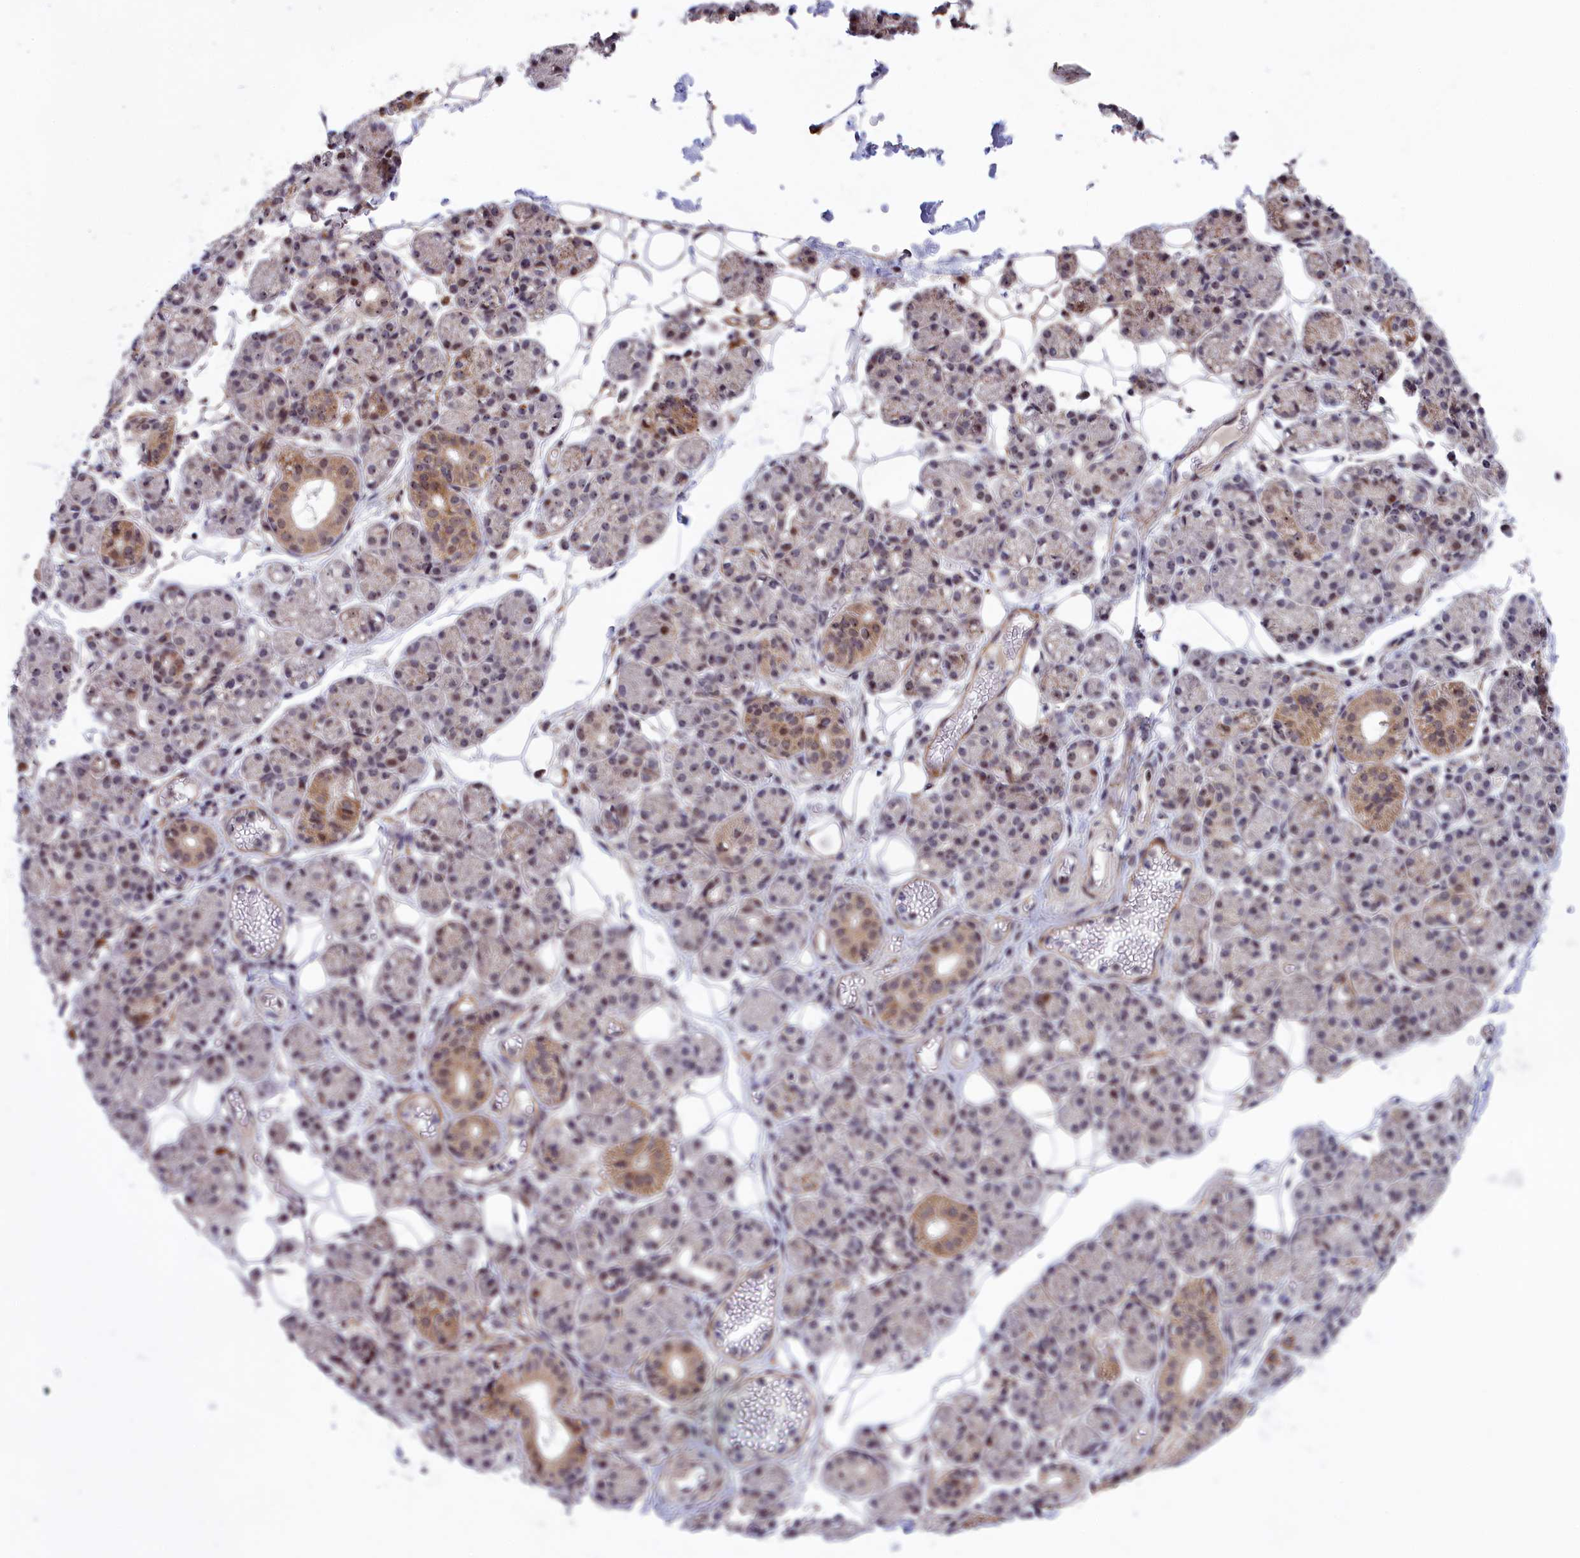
{"staining": {"intensity": "moderate", "quantity": "<25%", "location": "cytoplasmic/membranous"}, "tissue": "salivary gland", "cell_type": "Glandular cells", "image_type": "normal", "snomed": [{"axis": "morphology", "description": "Normal tissue, NOS"}, {"axis": "topography", "description": "Salivary gland"}], "caption": "Protein expression analysis of benign salivary gland displays moderate cytoplasmic/membranous positivity in approximately <25% of glandular cells.", "gene": "PPAN", "patient": {"sex": "male", "age": 63}}